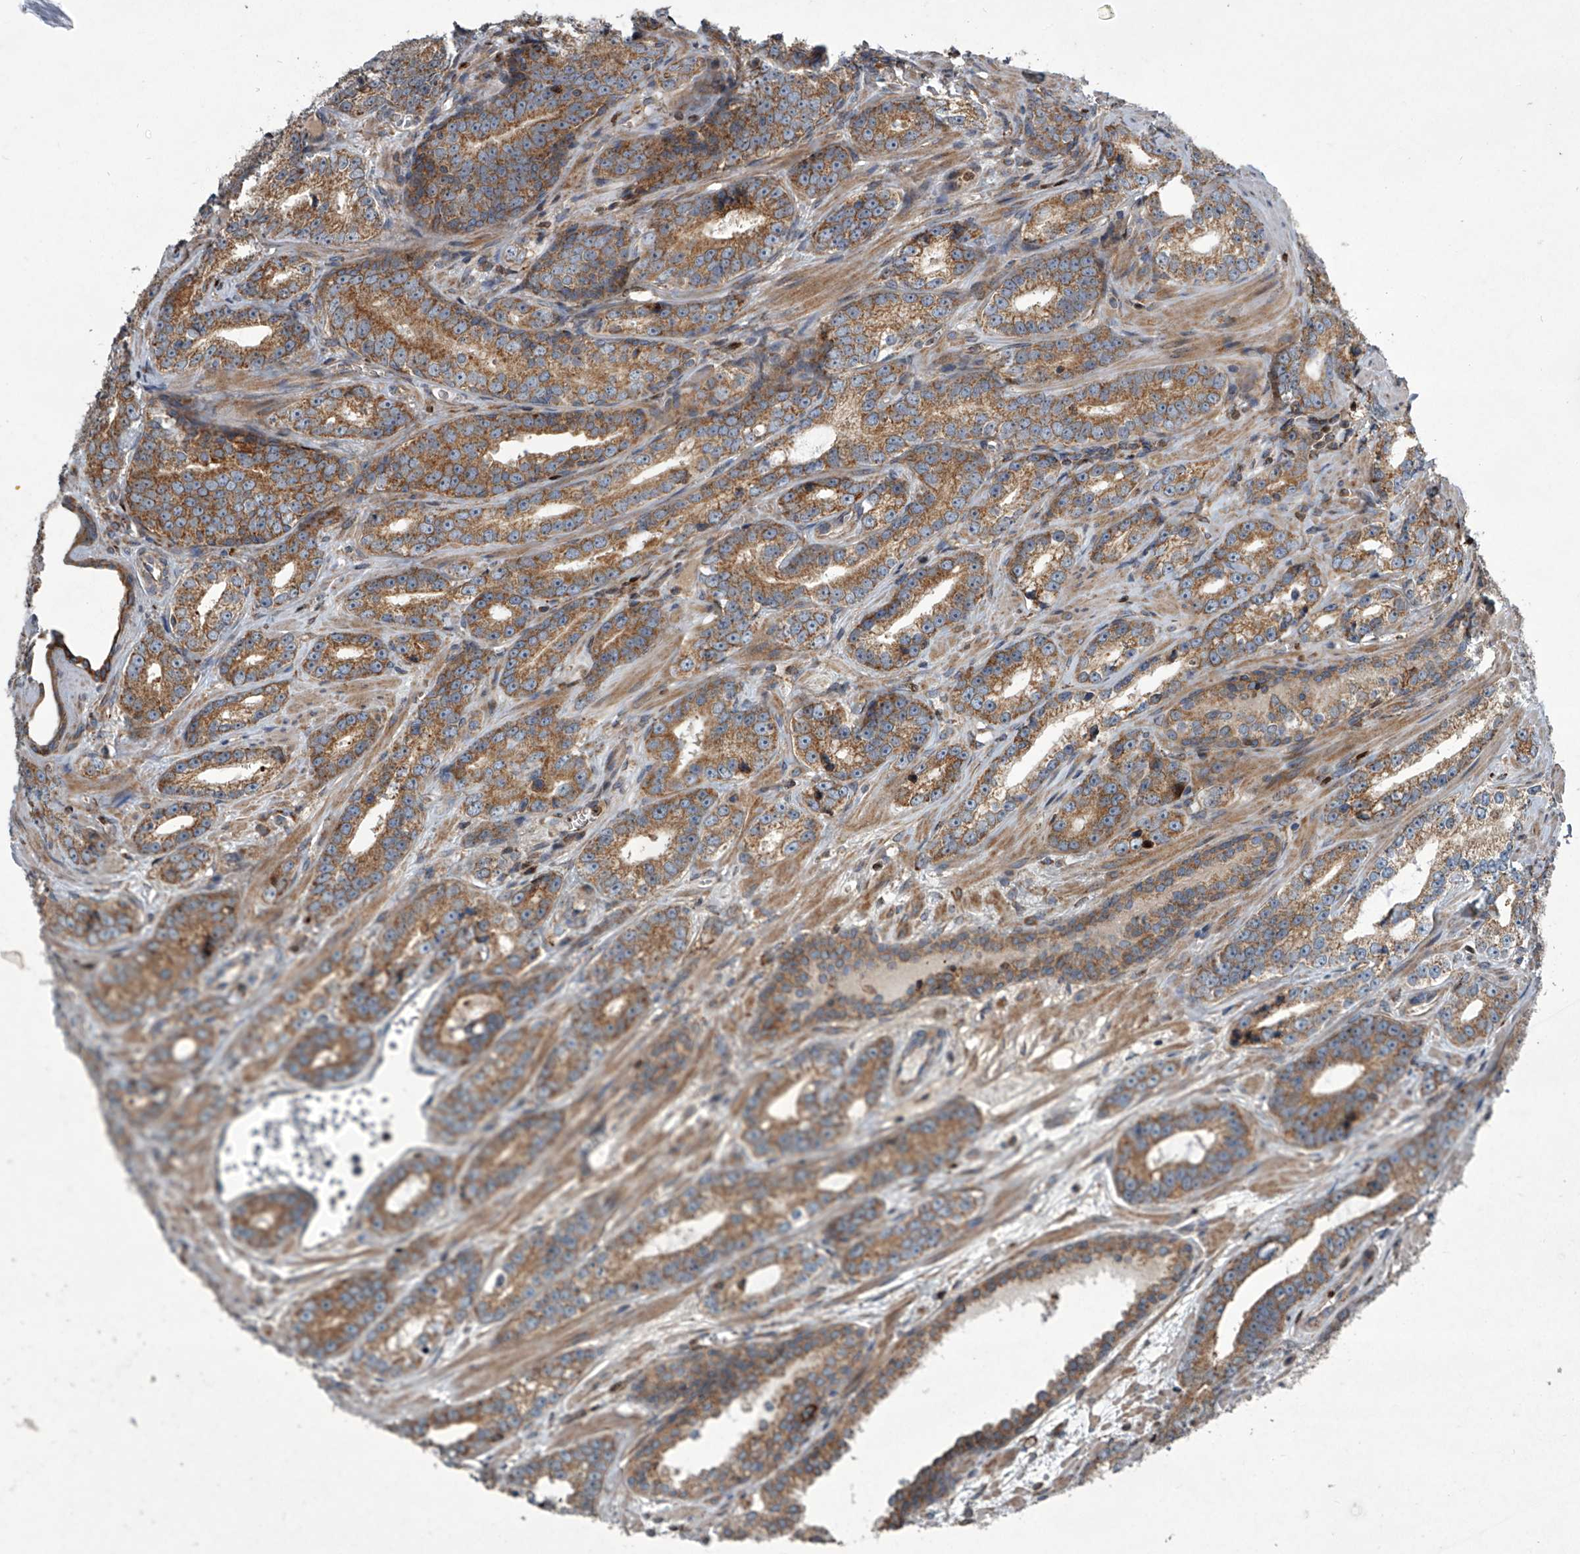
{"staining": {"intensity": "moderate", "quantity": ">75%", "location": "cytoplasmic/membranous"}, "tissue": "prostate cancer", "cell_type": "Tumor cells", "image_type": "cancer", "snomed": [{"axis": "morphology", "description": "Adenocarcinoma, High grade"}, {"axis": "topography", "description": "Prostate"}], "caption": "High-magnification brightfield microscopy of prostate cancer stained with DAB (brown) and counterstained with hematoxylin (blue). tumor cells exhibit moderate cytoplasmic/membranous staining is present in about>75% of cells.", "gene": "STRADA", "patient": {"sex": "male", "age": 62}}